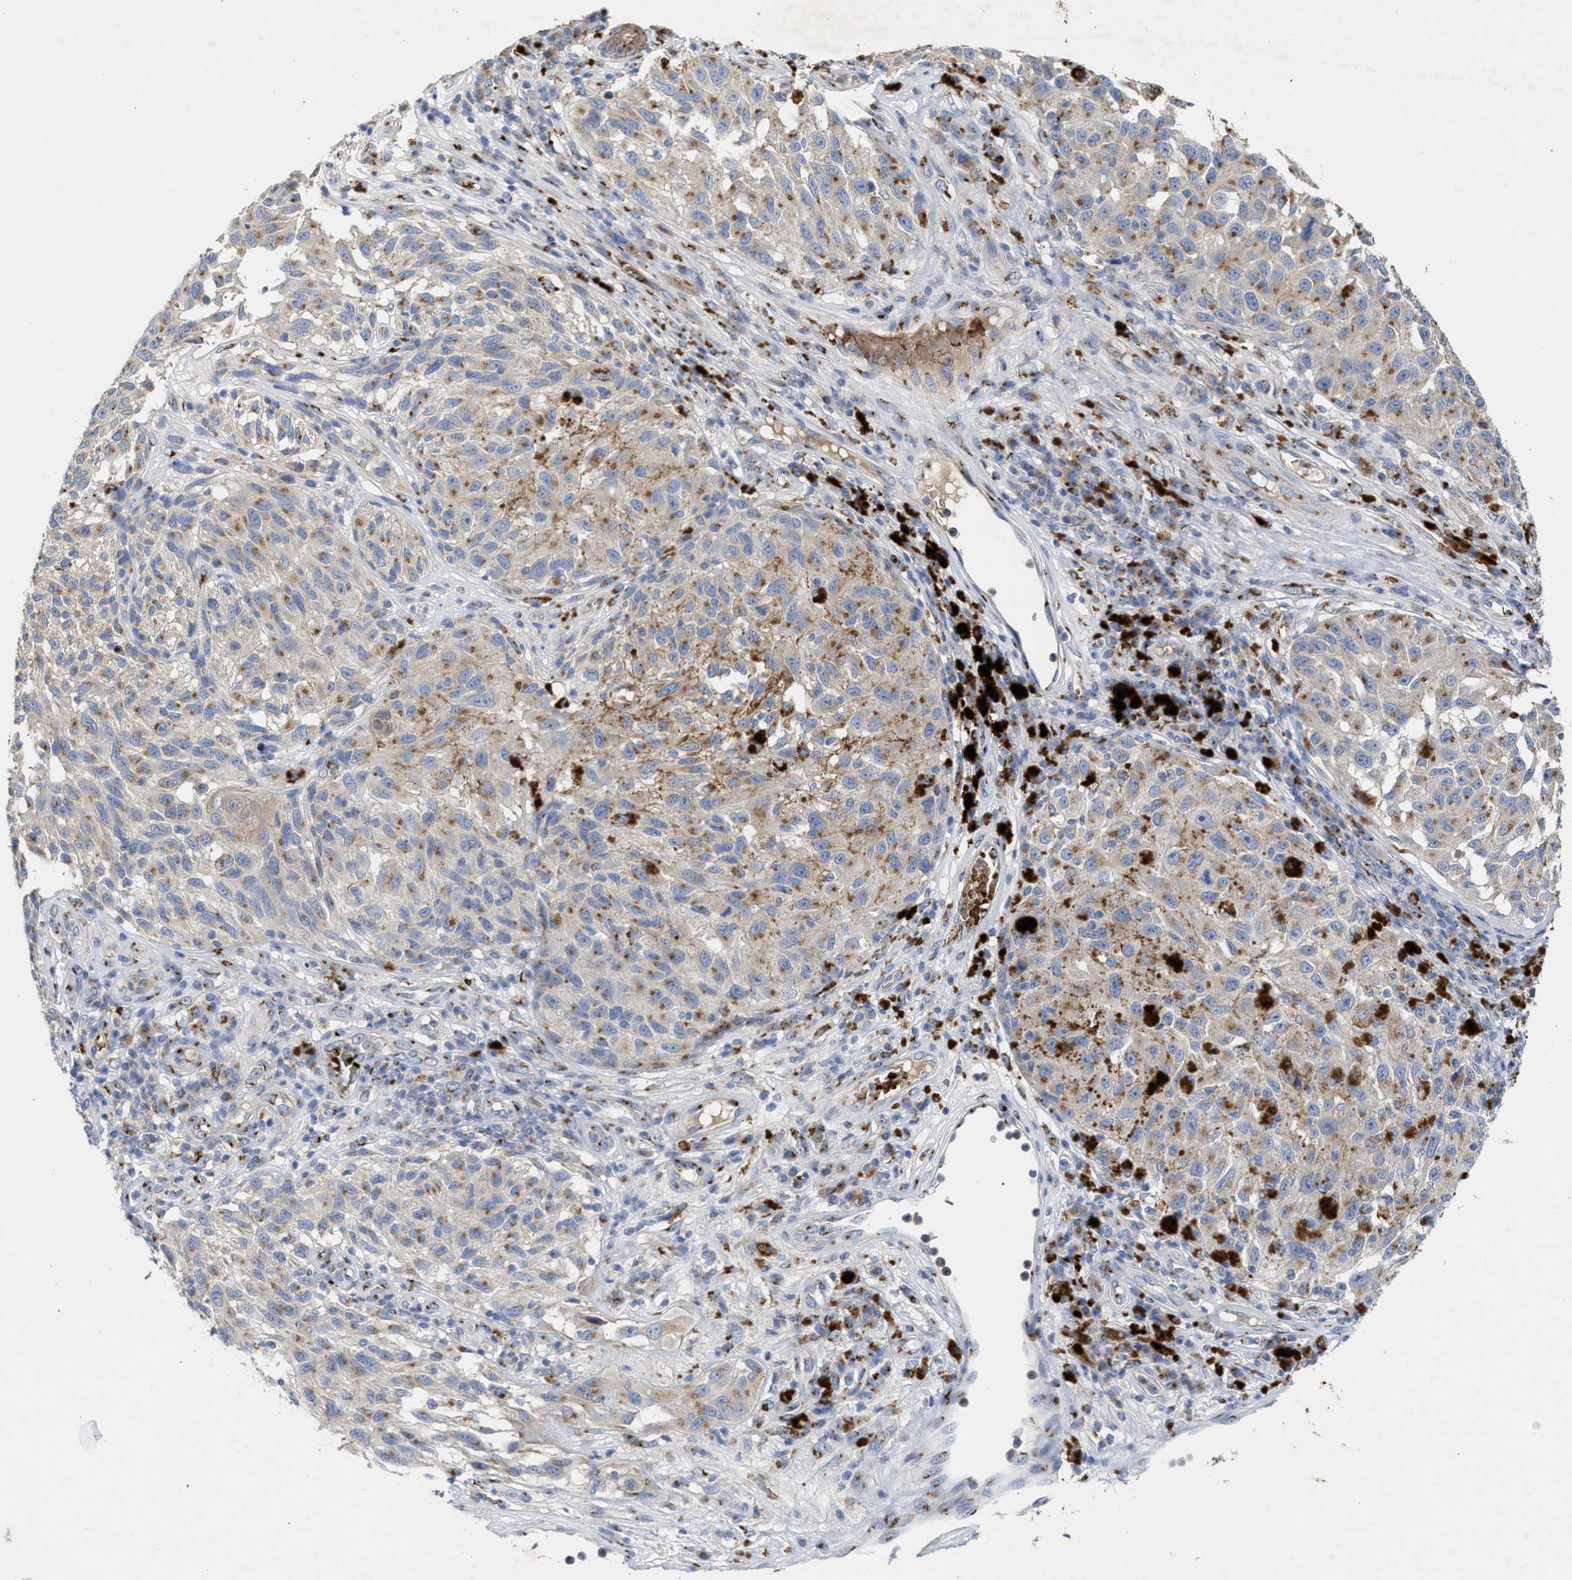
{"staining": {"intensity": "moderate", "quantity": ">75%", "location": "cytoplasmic/membranous"}, "tissue": "melanoma", "cell_type": "Tumor cells", "image_type": "cancer", "snomed": [{"axis": "morphology", "description": "Malignant melanoma, NOS"}, {"axis": "topography", "description": "Skin"}], "caption": "Immunohistochemical staining of human malignant melanoma shows medium levels of moderate cytoplasmic/membranous positivity in approximately >75% of tumor cells.", "gene": "CCL2", "patient": {"sex": "female", "age": 73}}